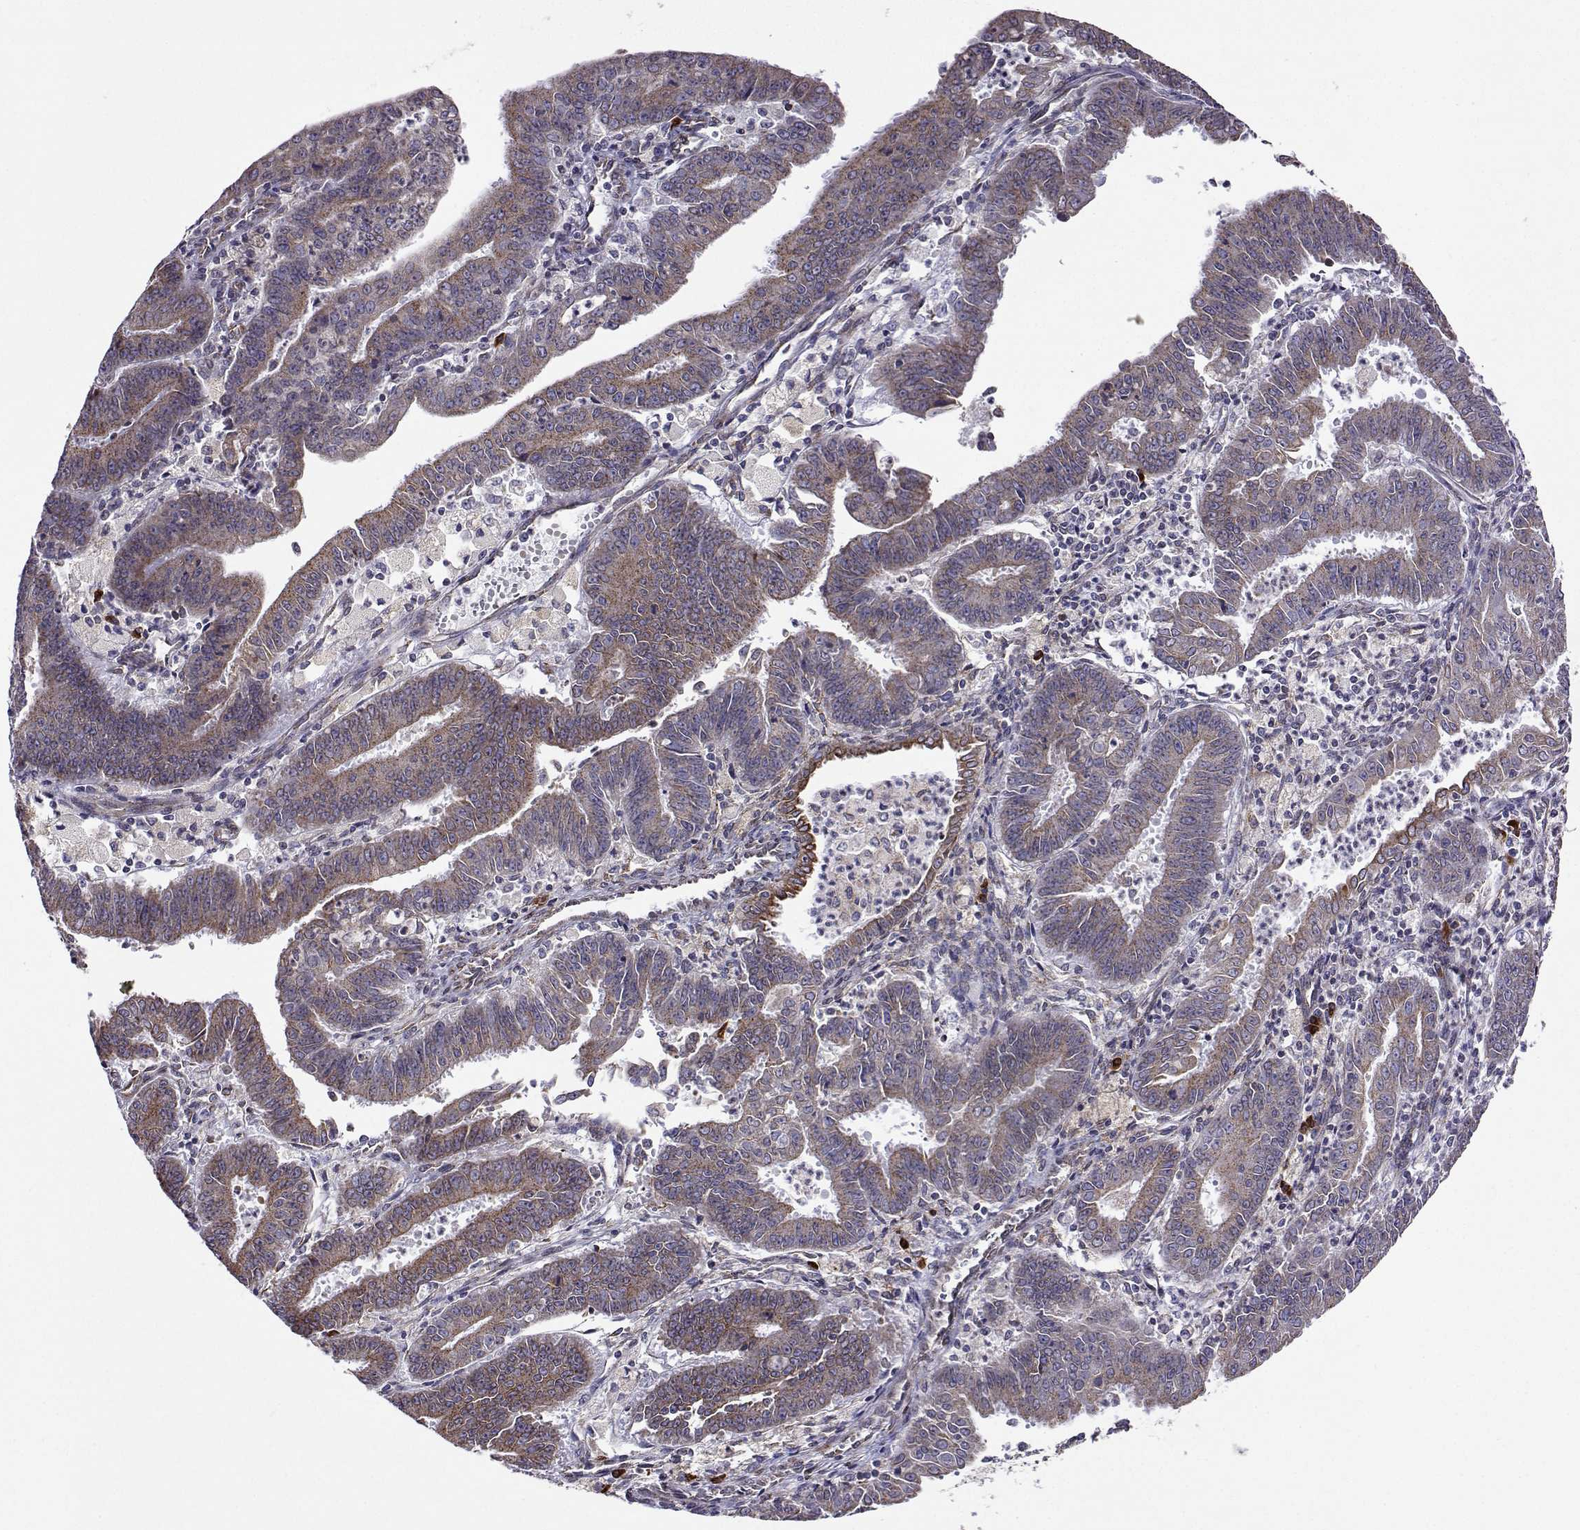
{"staining": {"intensity": "weak", "quantity": "25%-75%", "location": "cytoplasmic/membranous"}, "tissue": "endometrial cancer", "cell_type": "Tumor cells", "image_type": "cancer", "snomed": [{"axis": "morphology", "description": "Adenocarcinoma, NOS"}, {"axis": "topography", "description": "Endometrium"}], "caption": "Adenocarcinoma (endometrial) stained for a protein (brown) reveals weak cytoplasmic/membranous positive expression in approximately 25%-75% of tumor cells.", "gene": "PGRMC2", "patient": {"sex": "female", "age": 73}}